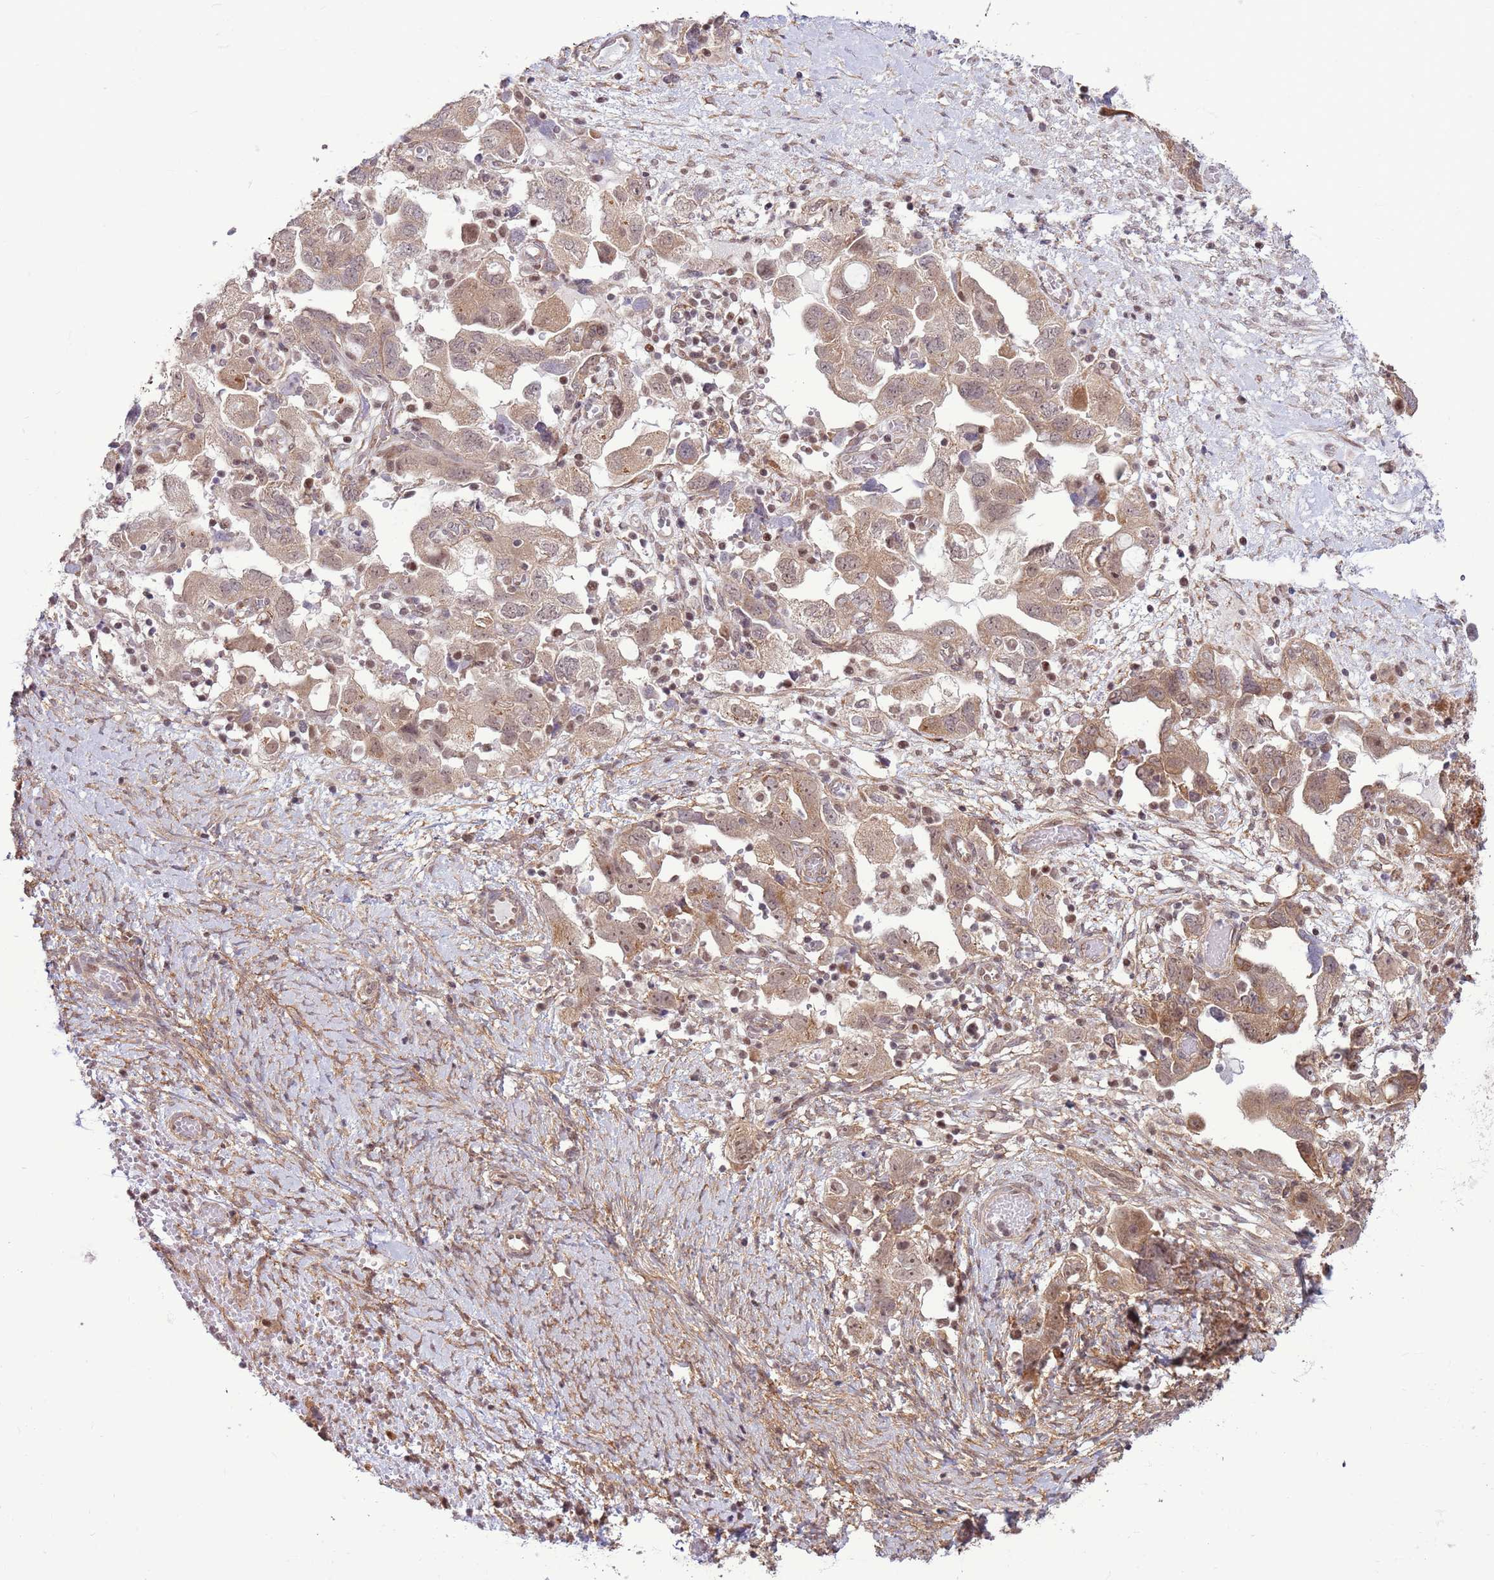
{"staining": {"intensity": "weak", "quantity": ">75%", "location": "cytoplasmic/membranous"}, "tissue": "ovarian cancer", "cell_type": "Tumor cells", "image_type": "cancer", "snomed": [{"axis": "morphology", "description": "Carcinoma, NOS"}, {"axis": "morphology", "description": "Cystadenocarcinoma, serous, NOS"}, {"axis": "topography", "description": "Ovary"}], "caption": "High-magnification brightfield microscopy of ovarian serous cystadenocarcinoma stained with DAB (3,3'-diaminobenzidine) (brown) and counterstained with hematoxylin (blue). tumor cells exhibit weak cytoplasmic/membranous staining is identified in approximately>75% of cells.", "gene": "DCAF4", "patient": {"sex": "female", "age": 69}}